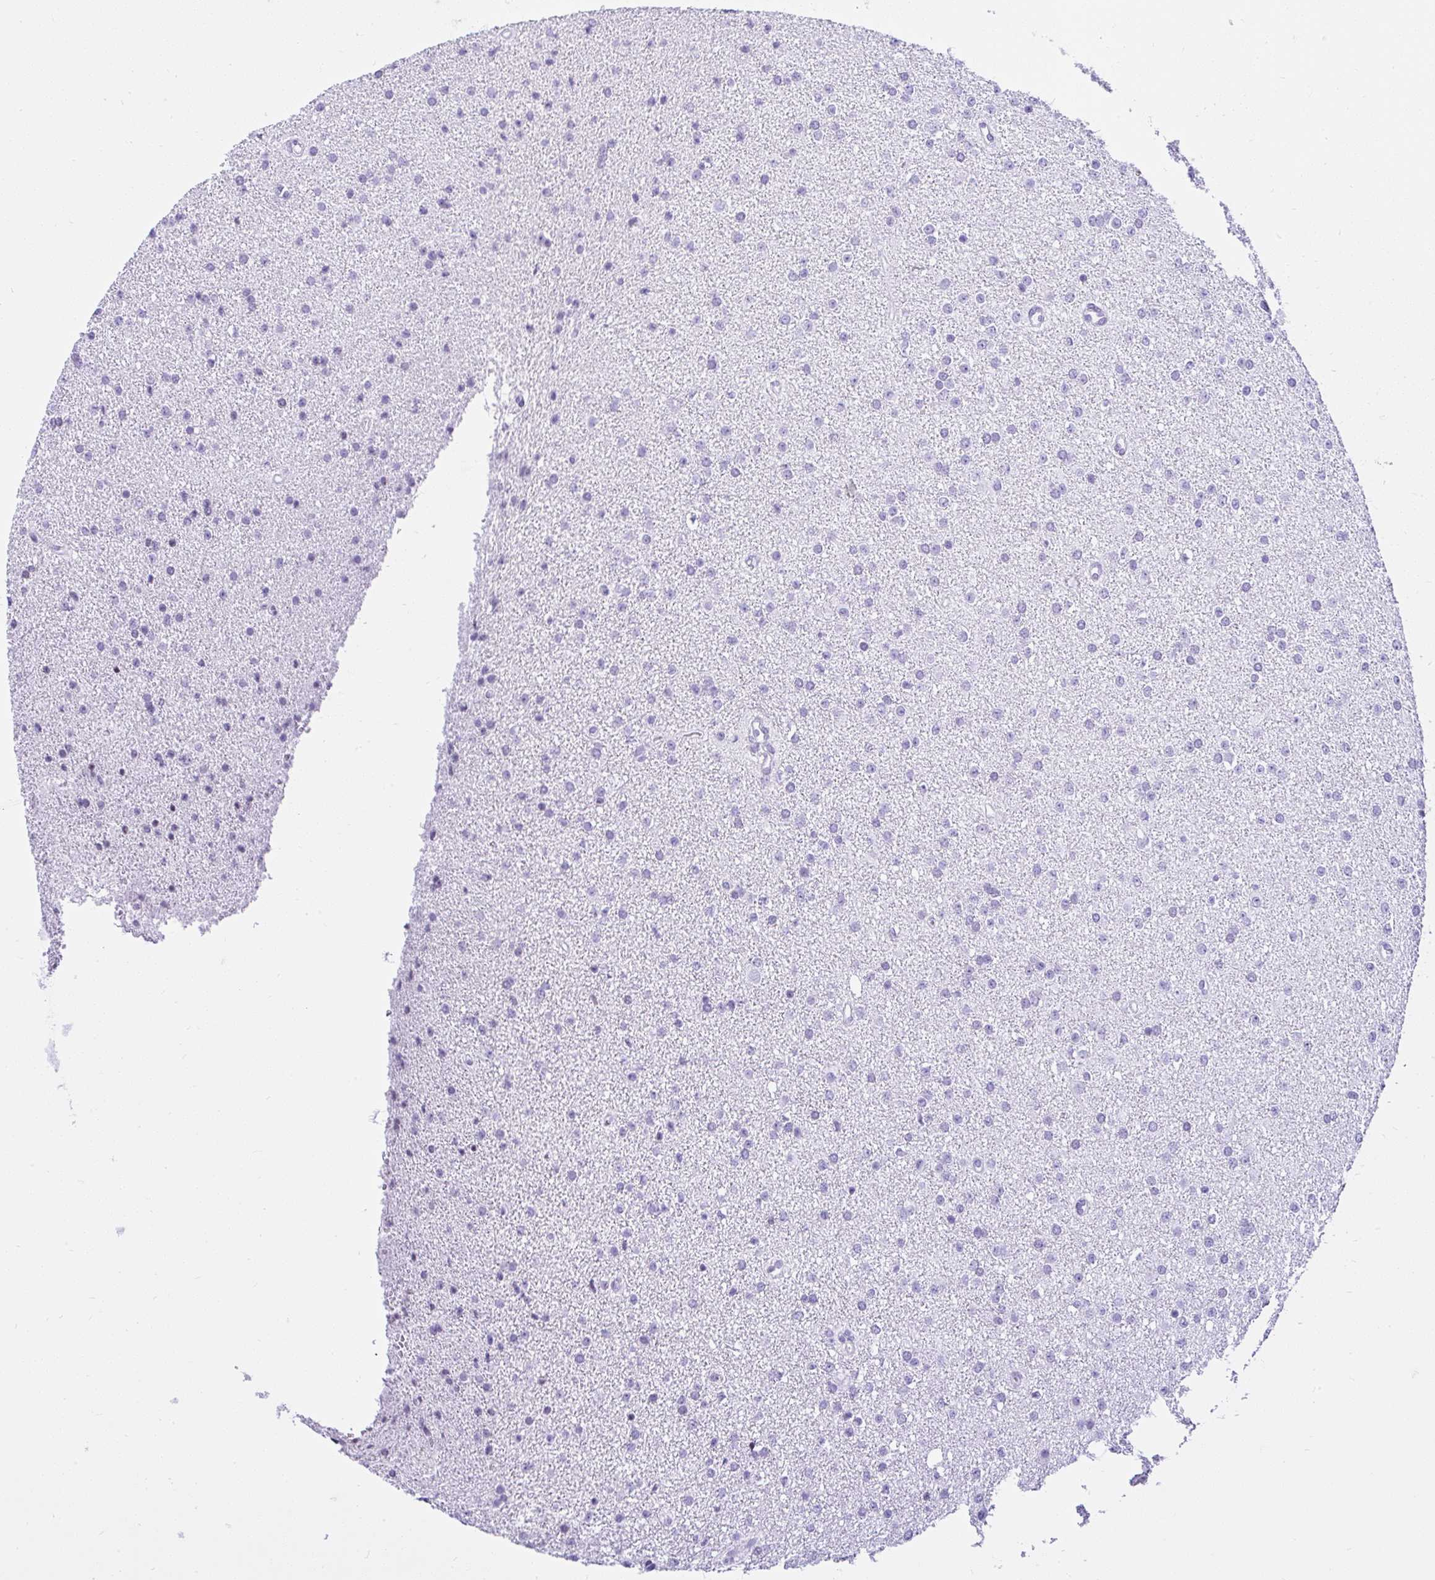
{"staining": {"intensity": "negative", "quantity": "none", "location": "none"}, "tissue": "glioma", "cell_type": "Tumor cells", "image_type": "cancer", "snomed": [{"axis": "morphology", "description": "Glioma, malignant, Low grade"}, {"axis": "topography", "description": "Brain"}], "caption": "High power microscopy photomicrograph of an immunohistochemistry (IHC) image of malignant glioma (low-grade), revealing no significant staining in tumor cells. (DAB immunohistochemistry with hematoxylin counter stain).", "gene": "KRT27", "patient": {"sex": "female", "age": 34}}